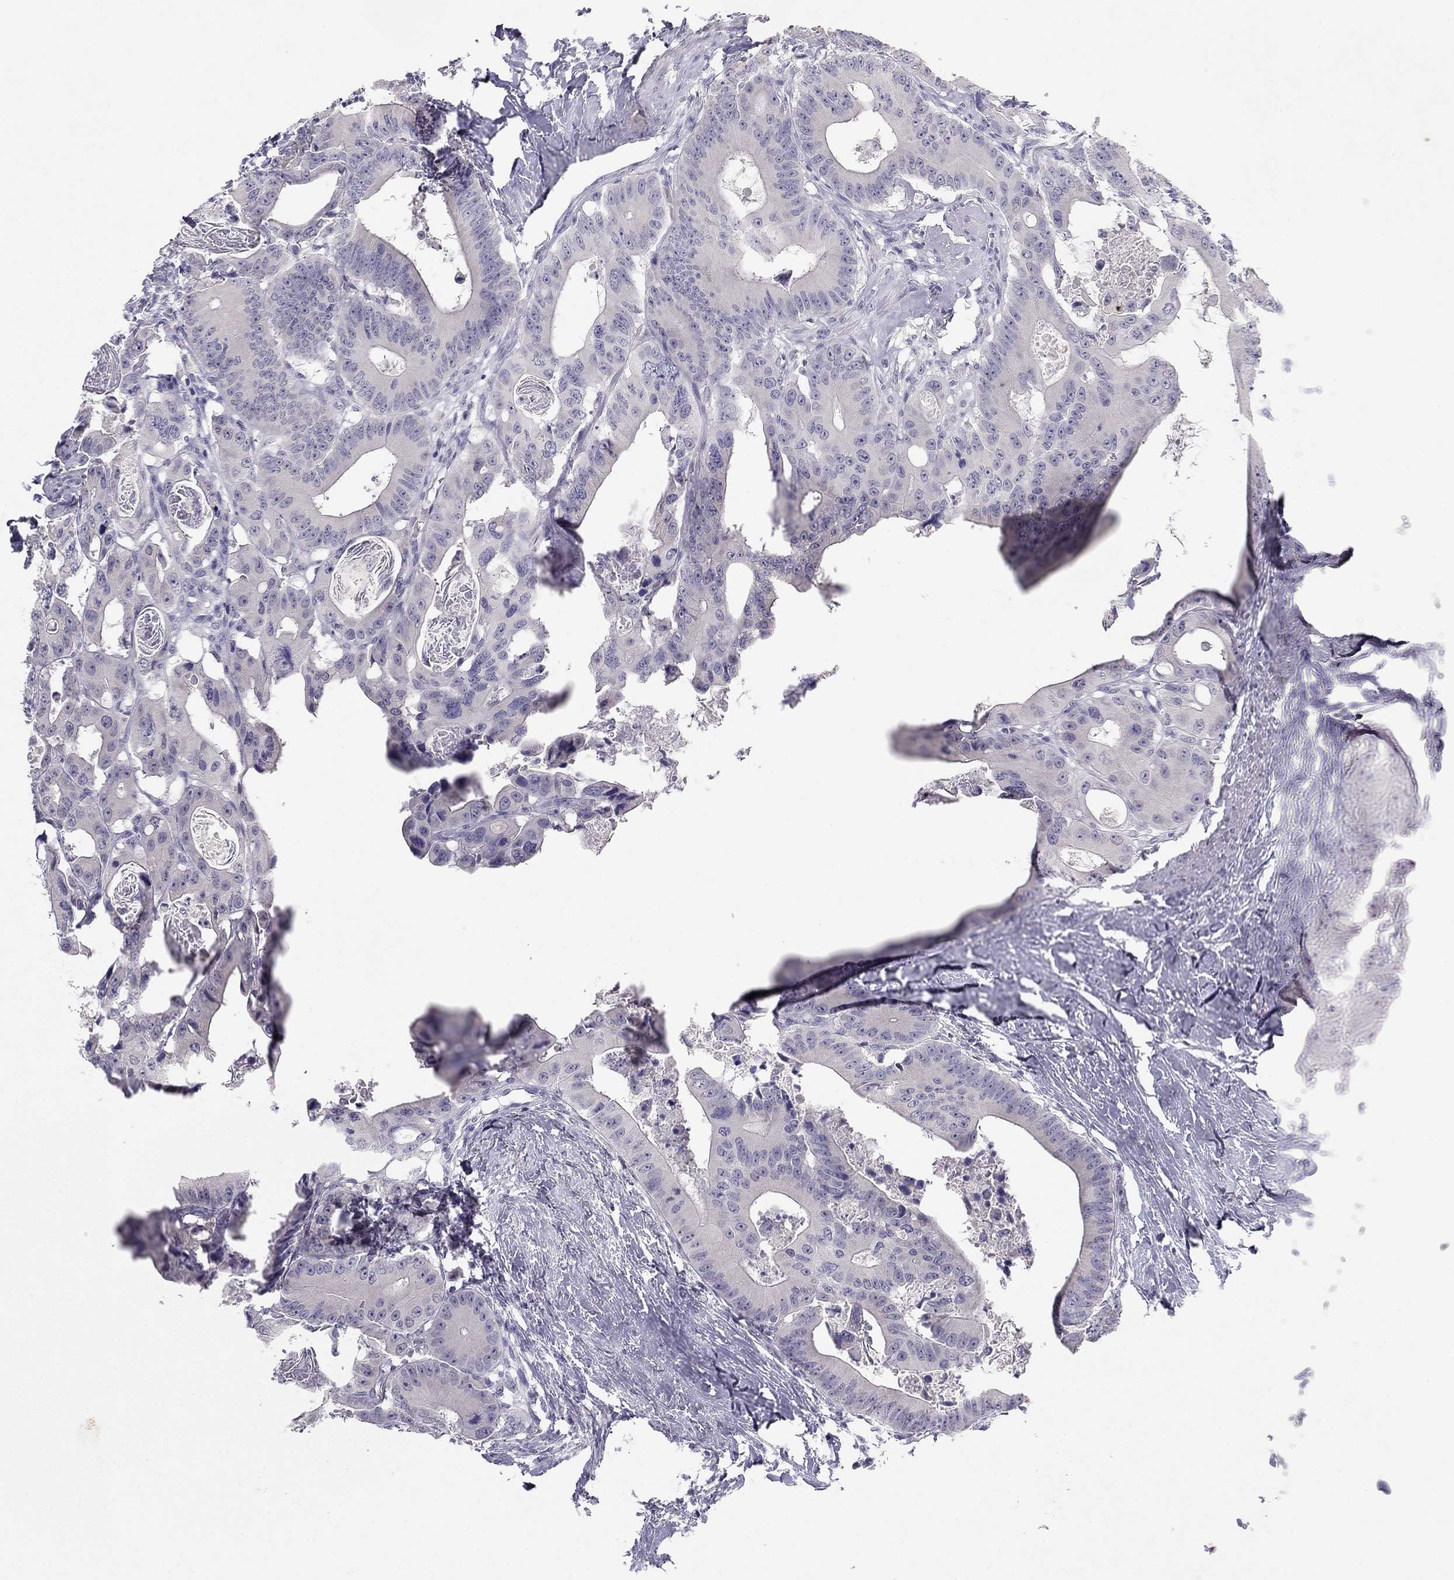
{"staining": {"intensity": "negative", "quantity": "none", "location": "none"}, "tissue": "colorectal cancer", "cell_type": "Tumor cells", "image_type": "cancer", "snomed": [{"axis": "morphology", "description": "Adenocarcinoma, NOS"}, {"axis": "topography", "description": "Rectum"}], "caption": "An immunohistochemistry image of adenocarcinoma (colorectal) is shown. There is no staining in tumor cells of adenocarcinoma (colorectal).", "gene": "ADORA2A", "patient": {"sex": "male", "age": 64}}